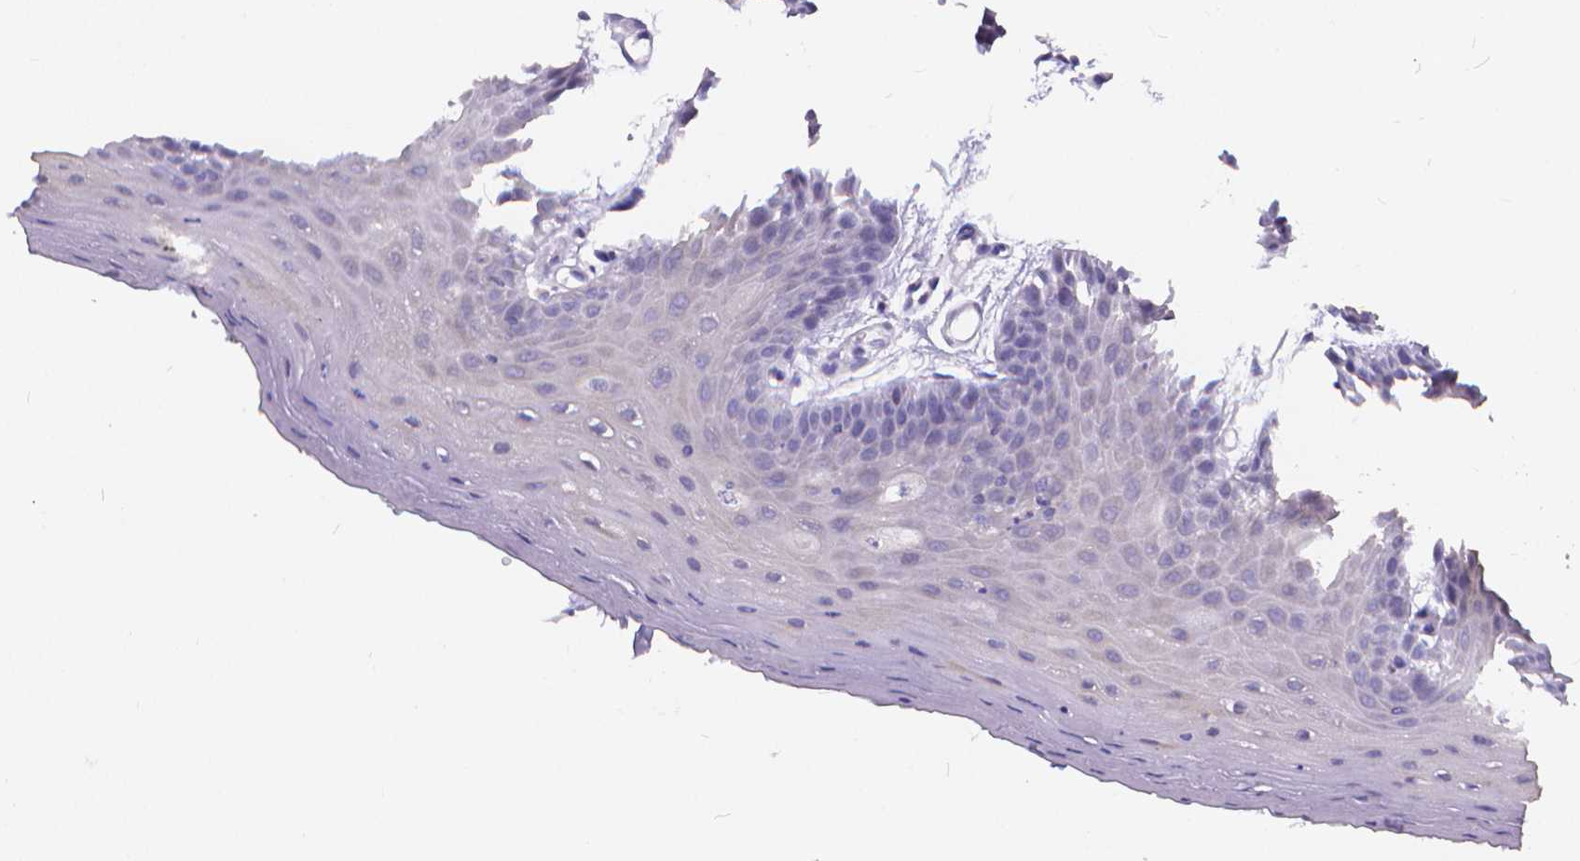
{"staining": {"intensity": "negative", "quantity": "none", "location": "none"}, "tissue": "oral mucosa", "cell_type": "Squamous epithelial cells", "image_type": "normal", "snomed": [{"axis": "morphology", "description": "Normal tissue, NOS"}, {"axis": "morphology", "description": "Squamous cell carcinoma, NOS"}, {"axis": "topography", "description": "Oral tissue"}, {"axis": "topography", "description": "Head-Neck"}], "caption": "The immunohistochemistry histopathology image has no significant staining in squamous epithelial cells of oral mucosa. (Brightfield microscopy of DAB IHC at high magnification).", "gene": "GLRB", "patient": {"sex": "female", "age": 50}}